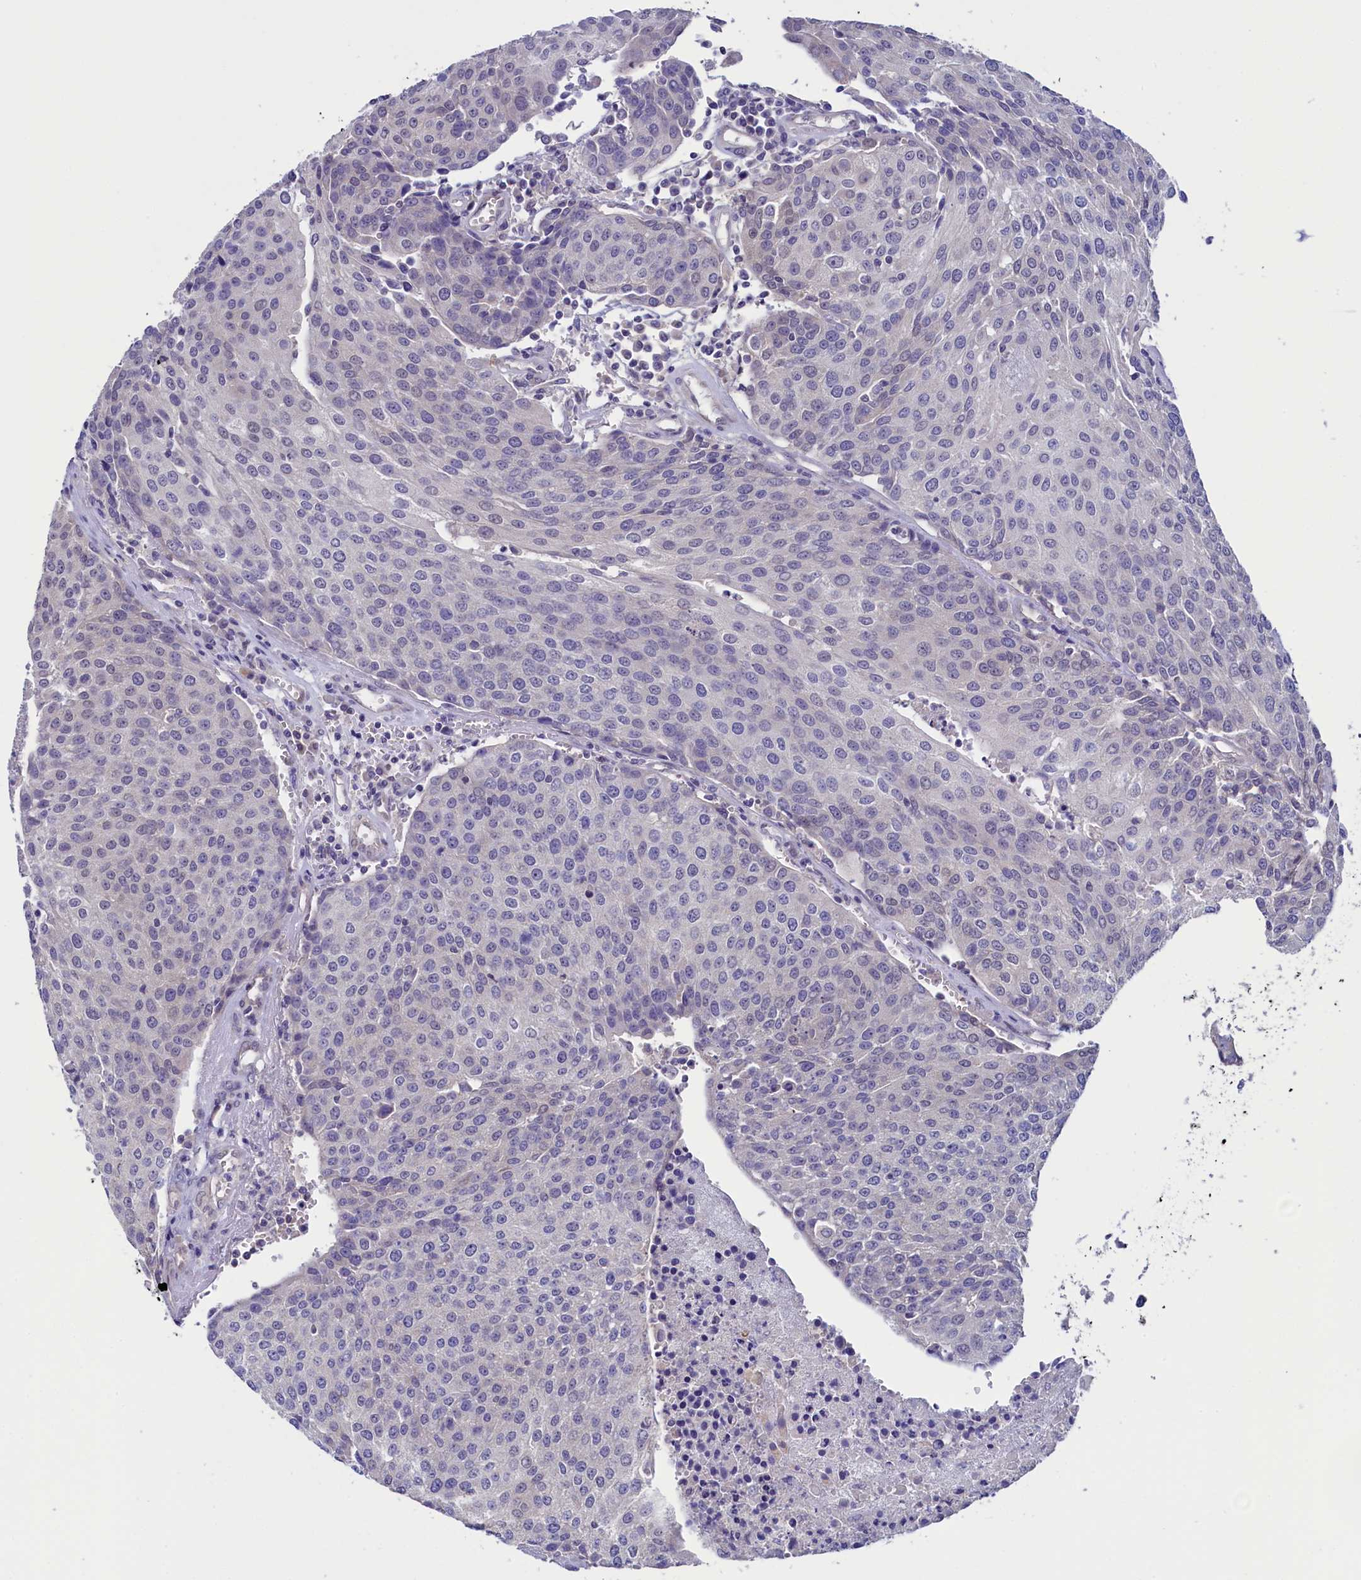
{"staining": {"intensity": "negative", "quantity": "none", "location": "none"}, "tissue": "urothelial cancer", "cell_type": "Tumor cells", "image_type": "cancer", "snomed": [{"axis": "morphology", "description": "Urothelial carcinoma, High grade"}, {"axis": "topography", "description": "Urinary bladder"}], "caption": "High power microscopy micrograph of an IHC photomicrograph of urothelial carcinoma (high-grade), revealing no significant expression in tumor cells.", "gene": "FLYWCH2", "patient": {"sex": "female", "age": 85}}